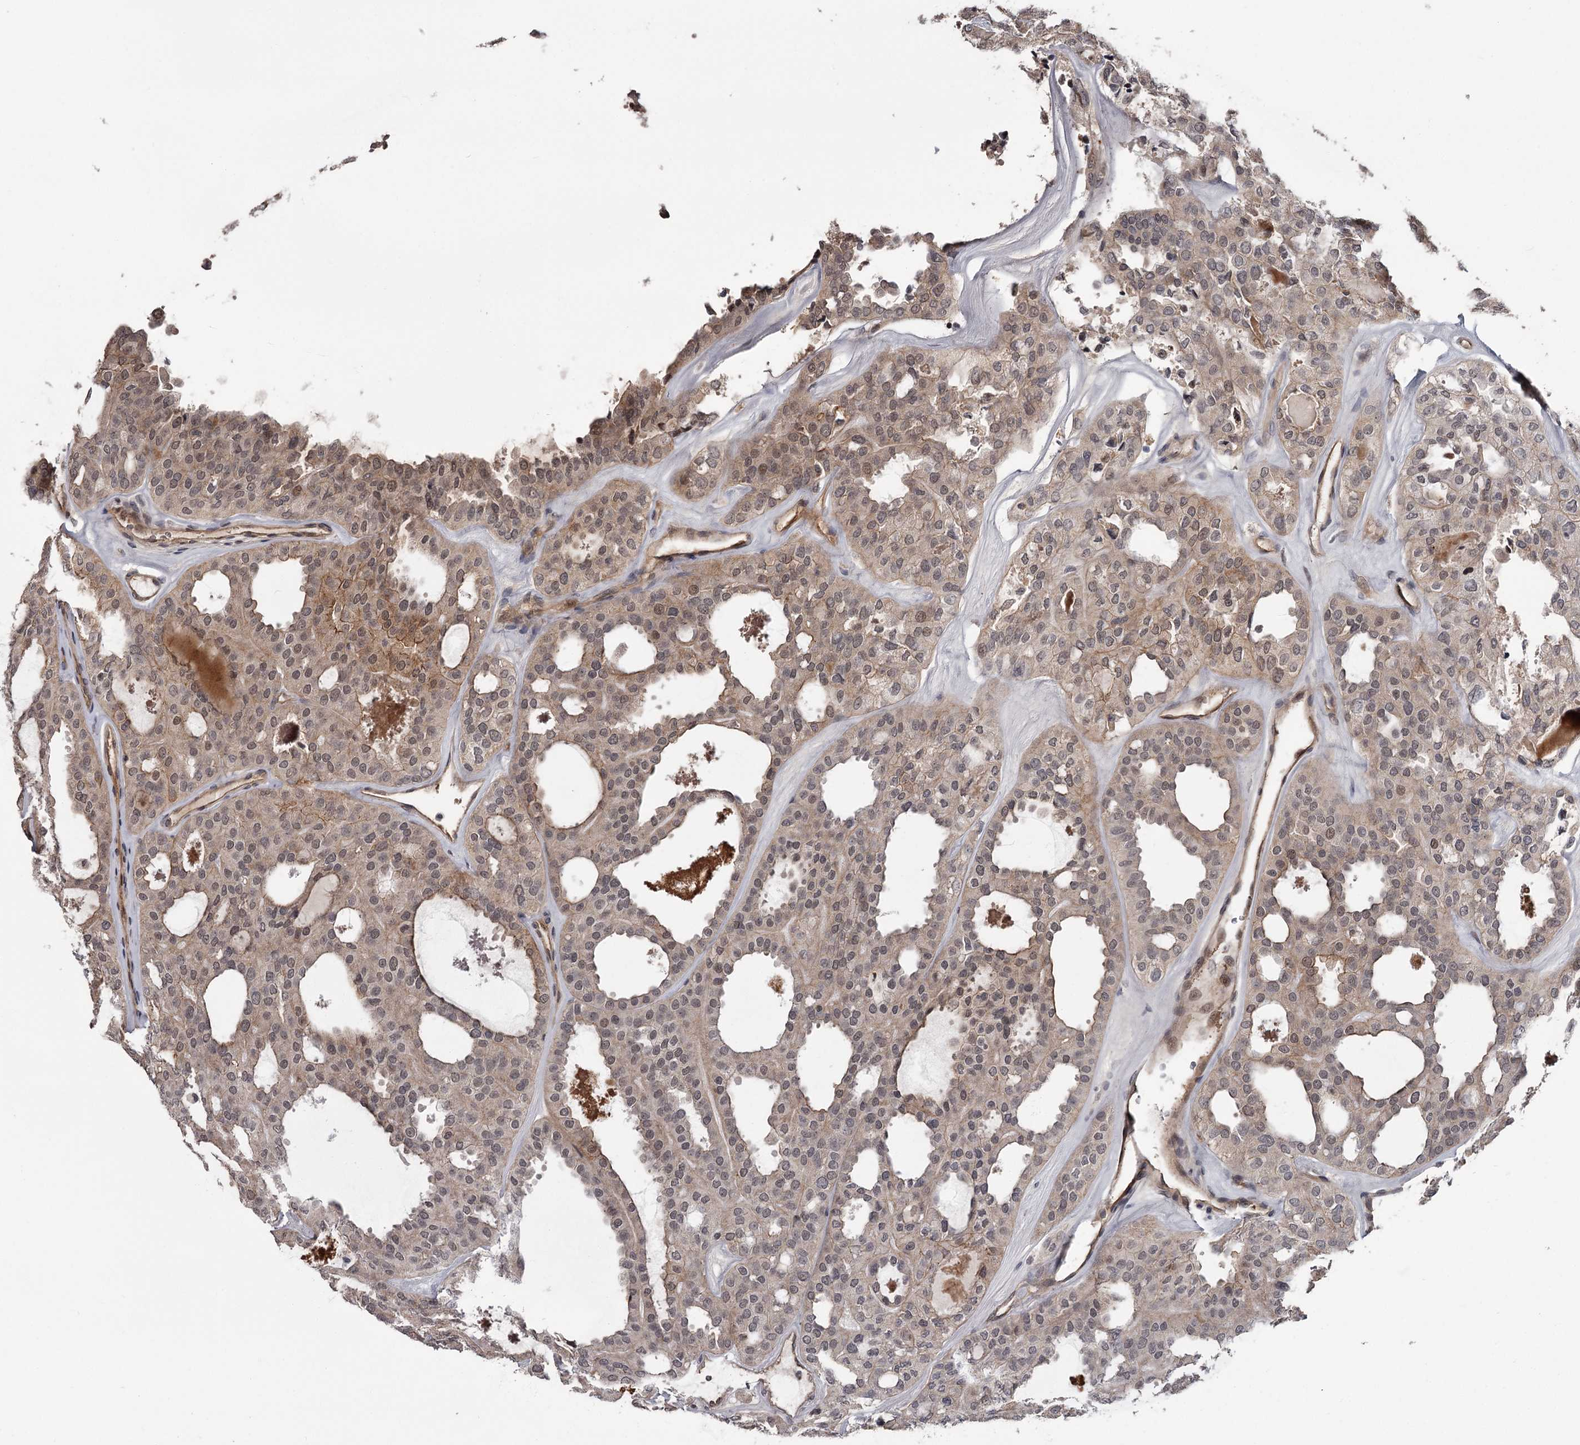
{"staining": {"intensity": "weak", "quantity": ">75%", "location": "cytoplasmic/membranous,nuclear"}, "tissue": "thyroid cancer", "cell_type": "Tumor cells", "image_type": "cancer", "snomed": [{"axis": "morphology", "description": "Follicular adenoma carcinoma, NOS"}, {"axis": "topography", "description": "Thyroid gland"}], "caption": "This micrograph shows thyroid cancer stained with IHC to label a protein in brown. The cytoplasmic/membranous and nuclear of tumor cells show weak positivity for the protein. Nuclei are counter-stained blue.", "gene": "CDC42EP2", "patient": {"sex": "male", "age": 75}}